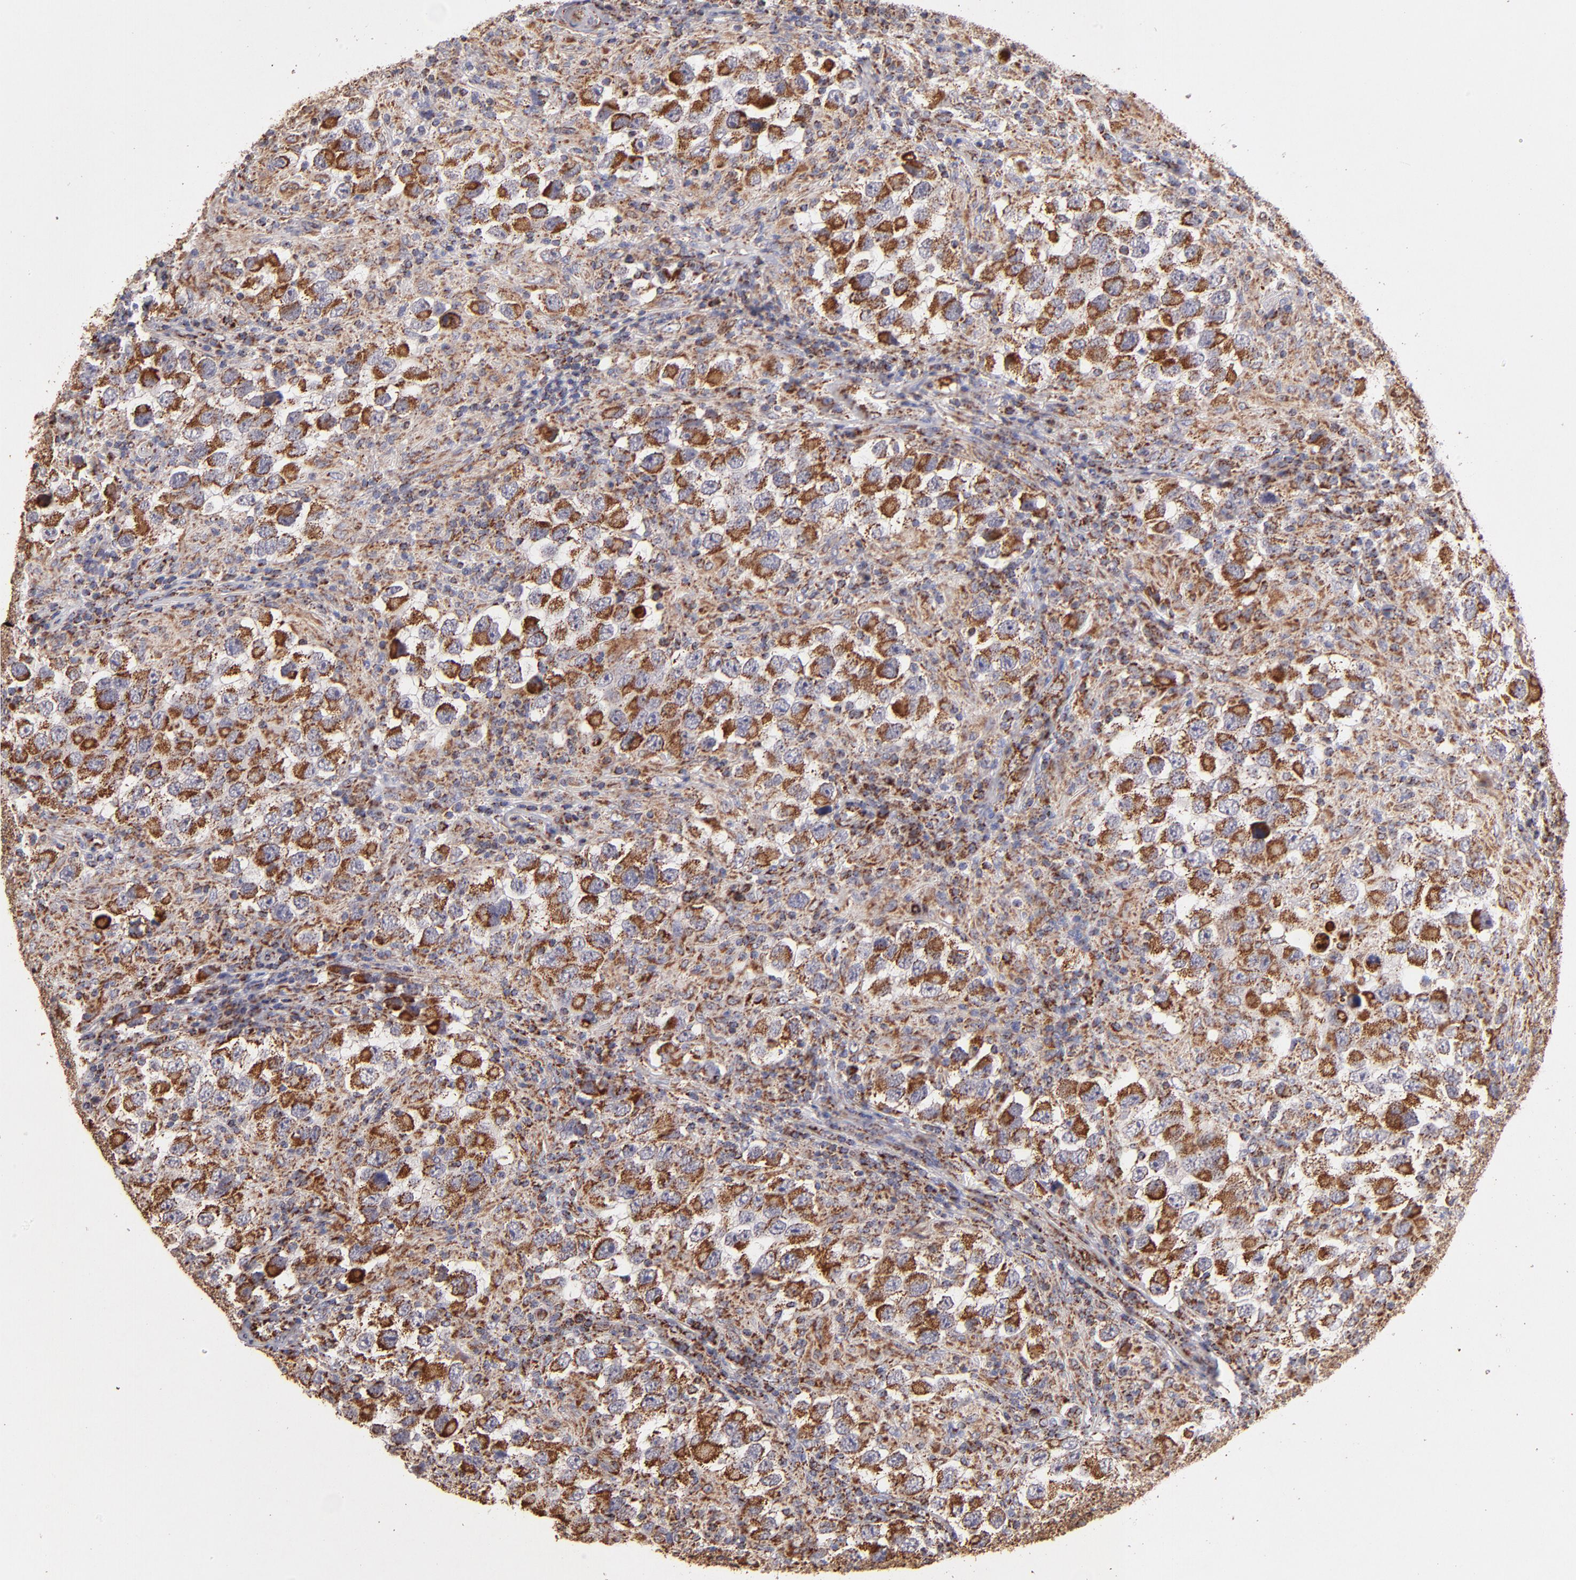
{"staining": {"intensity": "moderate", "quantity": ">75%", "location": "cytoplasmic/membranous"}, "tissue": "testis cancer", "cell_type": "Tumor cells", "image_type": "cancer", "snomed": [{"axis": "morphology", "description": "Carcinoma, Embryonal, NOS"}, {"axis": "topography", "description": "Testis"}], "caption": "Immunohistochemical staining of embryonal carcinoma (testis) demonstrates medium levels of moderate cytoplasmic/membranous protein staining in about >75% of tumor cells.", "gene": "DLST", "patient": {"sex": "male", "age": 21}}